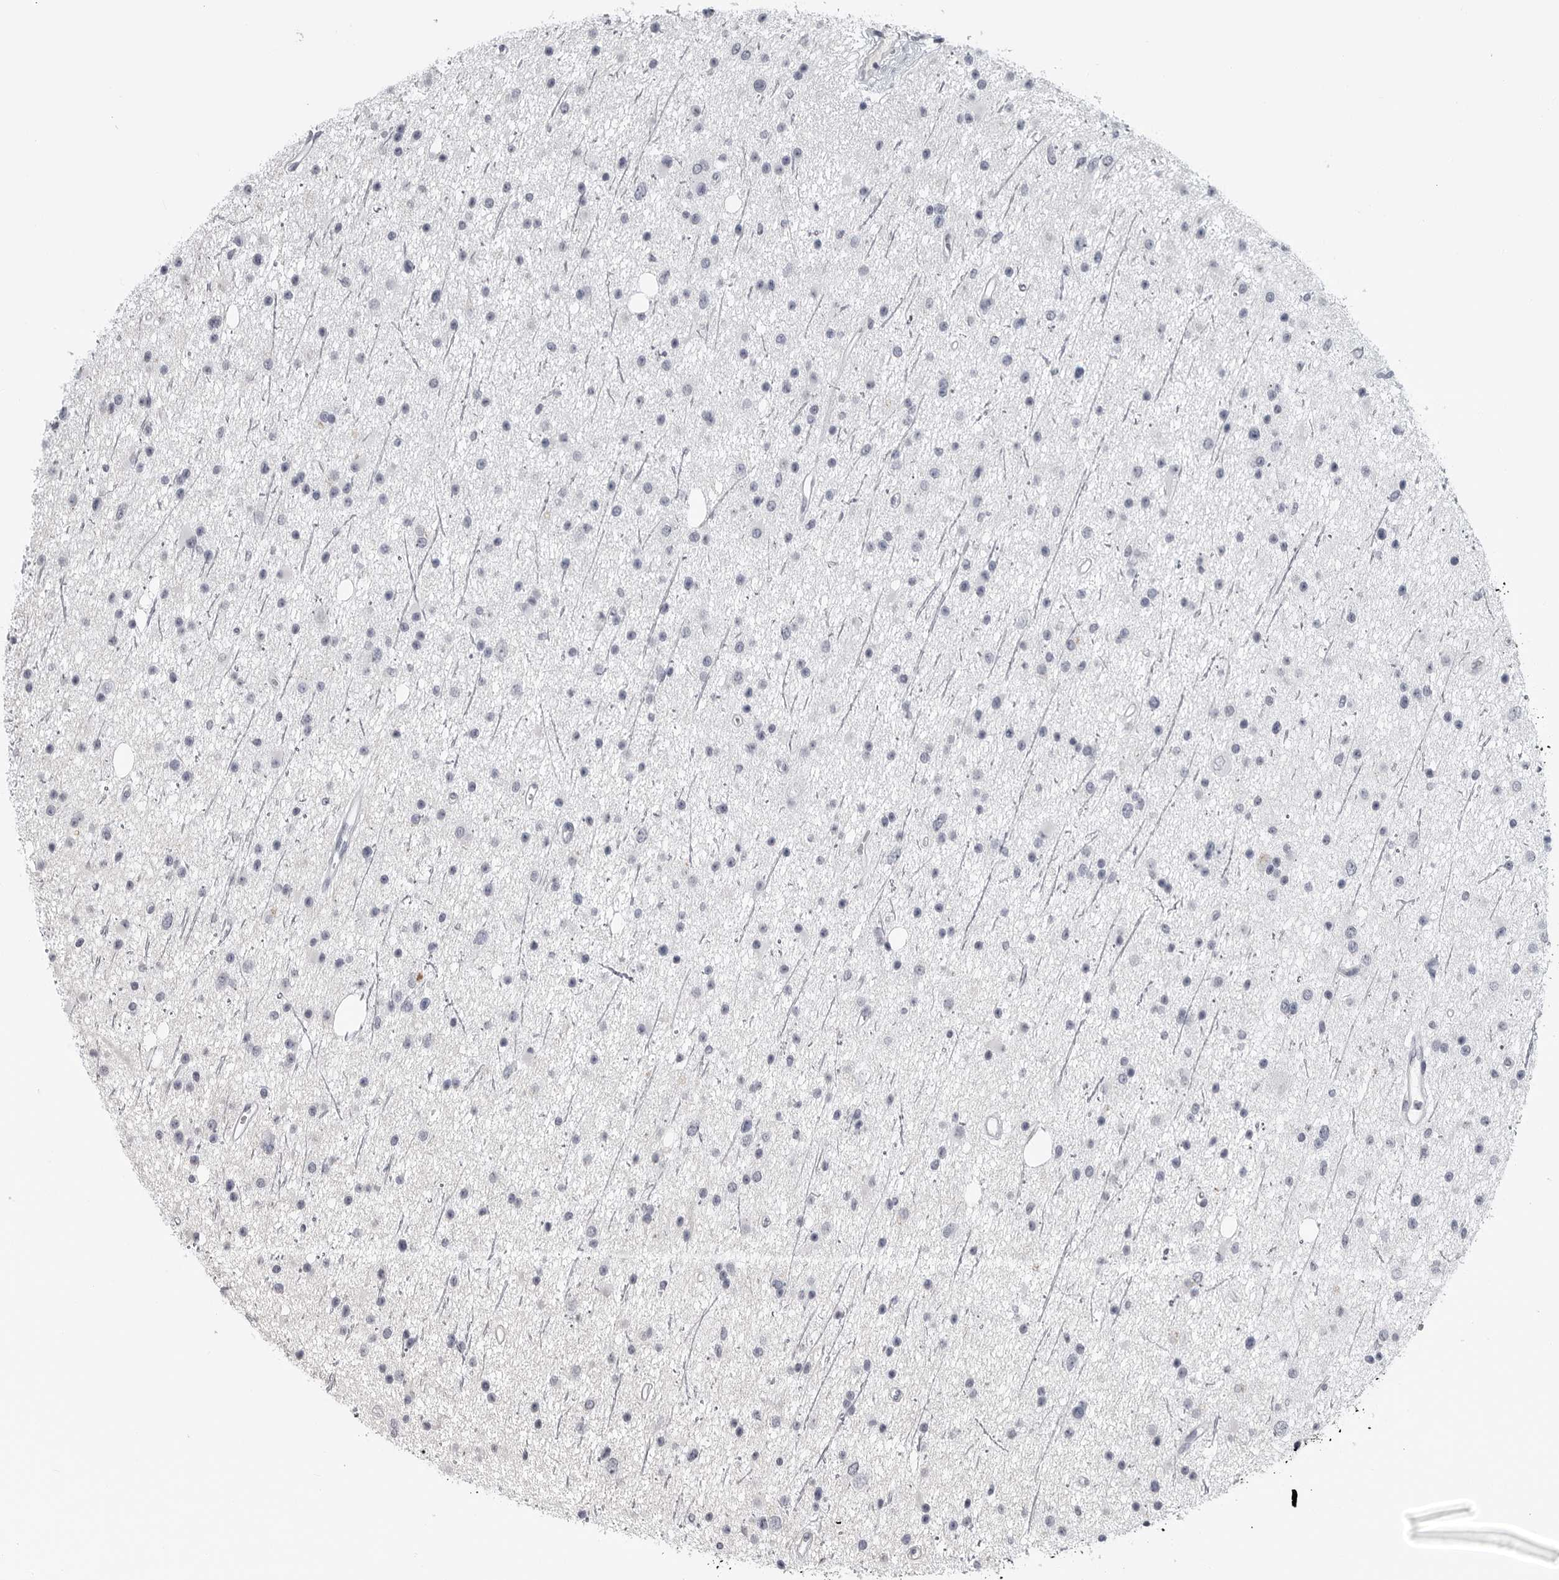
{"staining": {"intensity": "negative", "quantity": "none", "location": "none"}, "tissue": "glioma", "cell_type": "Tumor cells", "image_type": "cancer", "snomed": [{"axis": "morphology", "description": "Glioma, malignant, Low grade"}, {"axis": "topography", "description": "Cerebral cortex"}], "caption": "The immunohistochemistry (IHC) histopathology image has no significant staining in tumor cells of malignant low-grade glioma tissue. (Stains: DAB (3,3'-diaminobenzidine) IHC with hematoxylin counter stain, Microscopy: brightfield microscopy at high magnification).", "gene": "AMPD1", "patient": {"sex": "female", "age": 39}}